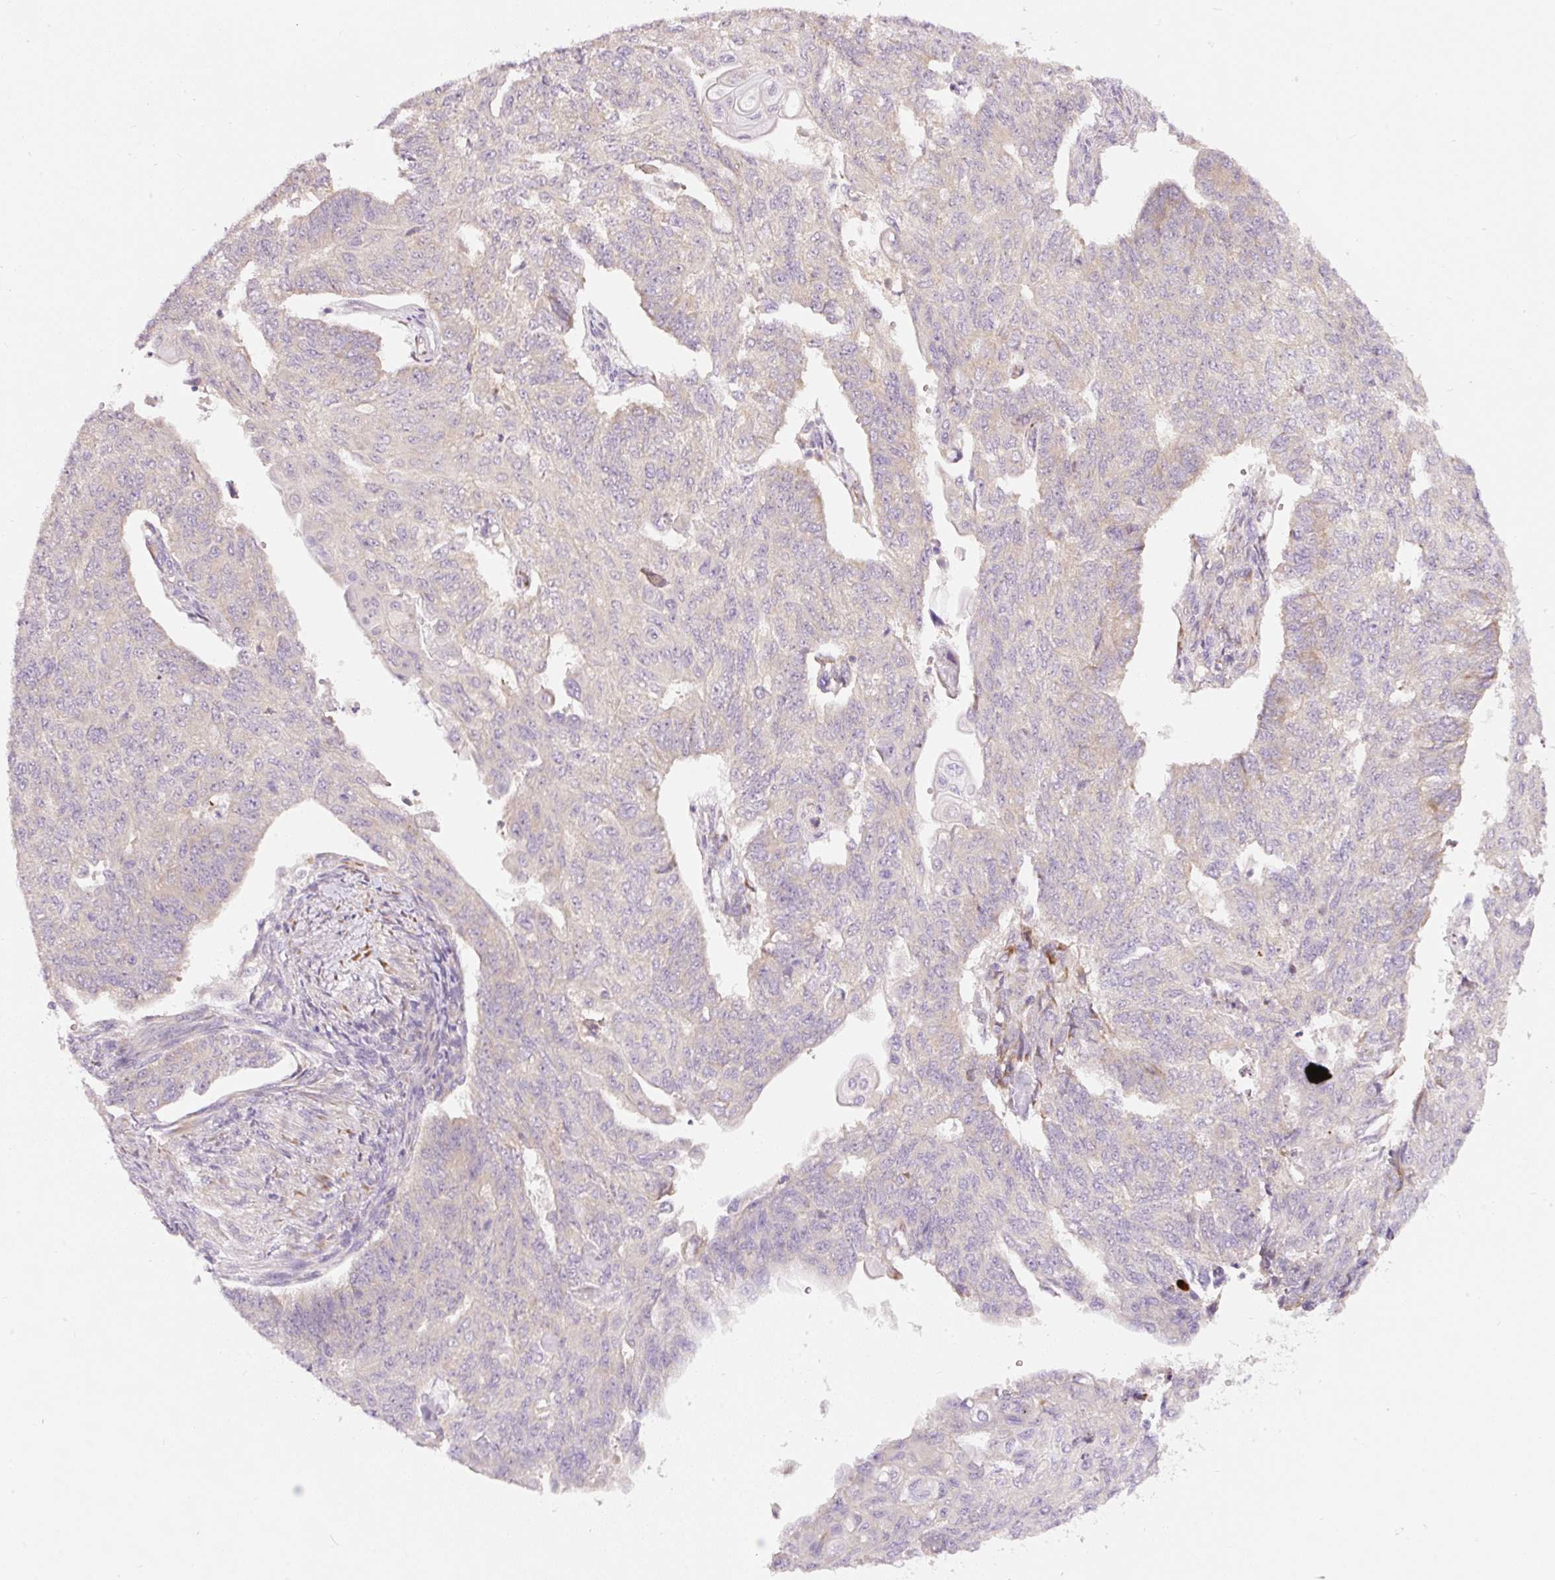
{"staining": {"intensity": "negative", "quantity": "none", "location": "none"}, "tissue": "endometrial cancer", "cell_type": "Tumor cells", "image_type": "cancer", "snomed": [{"axis": "morphology", "description": "Adenocarcinoma, NOS"}, {"axis": "topography", "description": "Endometrium"}], "caption": "DAB (3,3'-diaminobenzidine) immunohistochemical staining of human adenocarcinoma (endometrial) reveals no significant staining in tumor cells.", "gene": "RSPO2", "patient": {"sex": "female", "age": 32}}